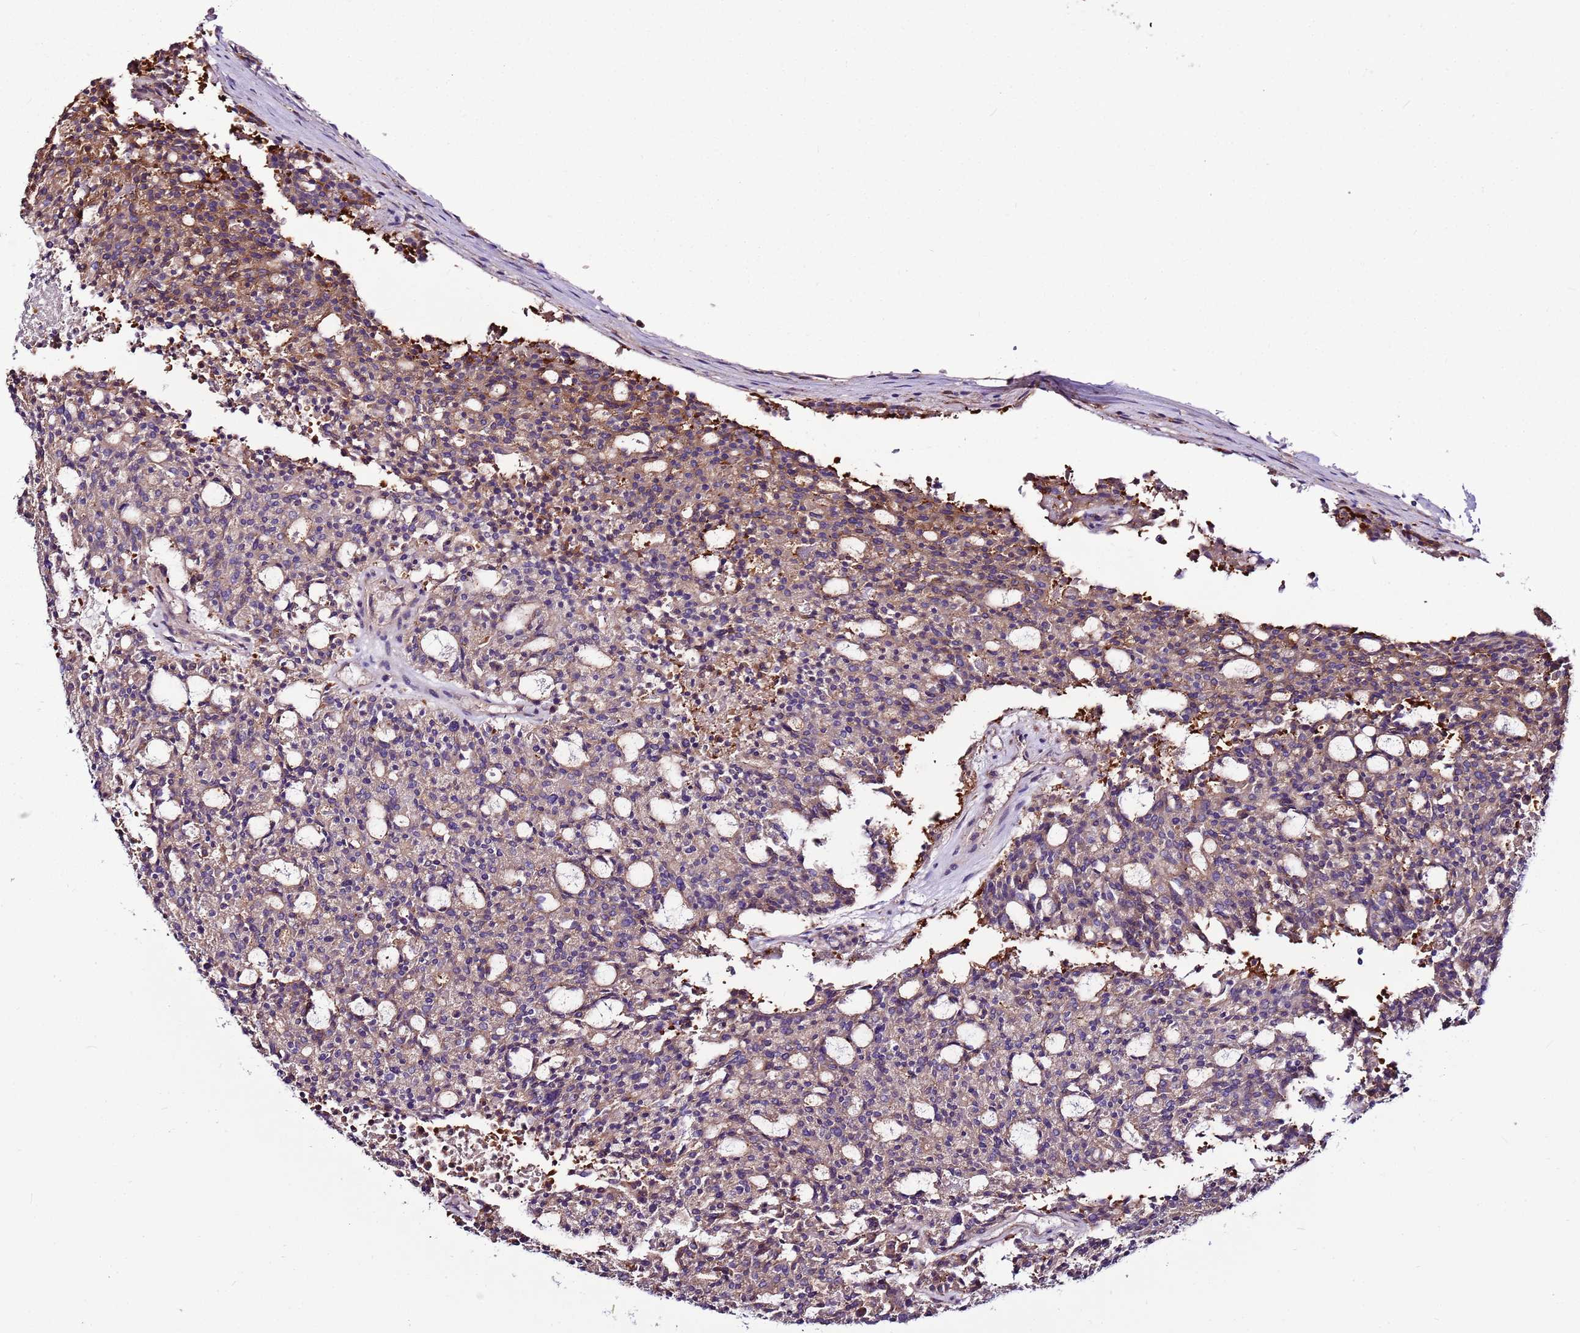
{"staining": {"intensity": "moderate", "quantity": "<25%", "location": "cytoplasmic/membranous"}, "tissue": "carcinoid", "cell_type": "Tumor cells", "image_type": "cancer", "snomed": [{"axis": "morphology", "description": "Carcinoid, malignant, NOS"}, {"axis": "topography", "description": "Pancreas"}], "caption": "Immunohistochemical staining of carcinoid (malignant) reveals moderate cytoplasmic/membranous protein positivity in about <25% of tumor cells. The staining was performed using DAB to visualize the protein expression in brown, while the nuclei were stained in blue with hematoxylin (Magnification: 20x).", "gene": "ATXN2L", "patient": {"sex": "female", "age": 54}}